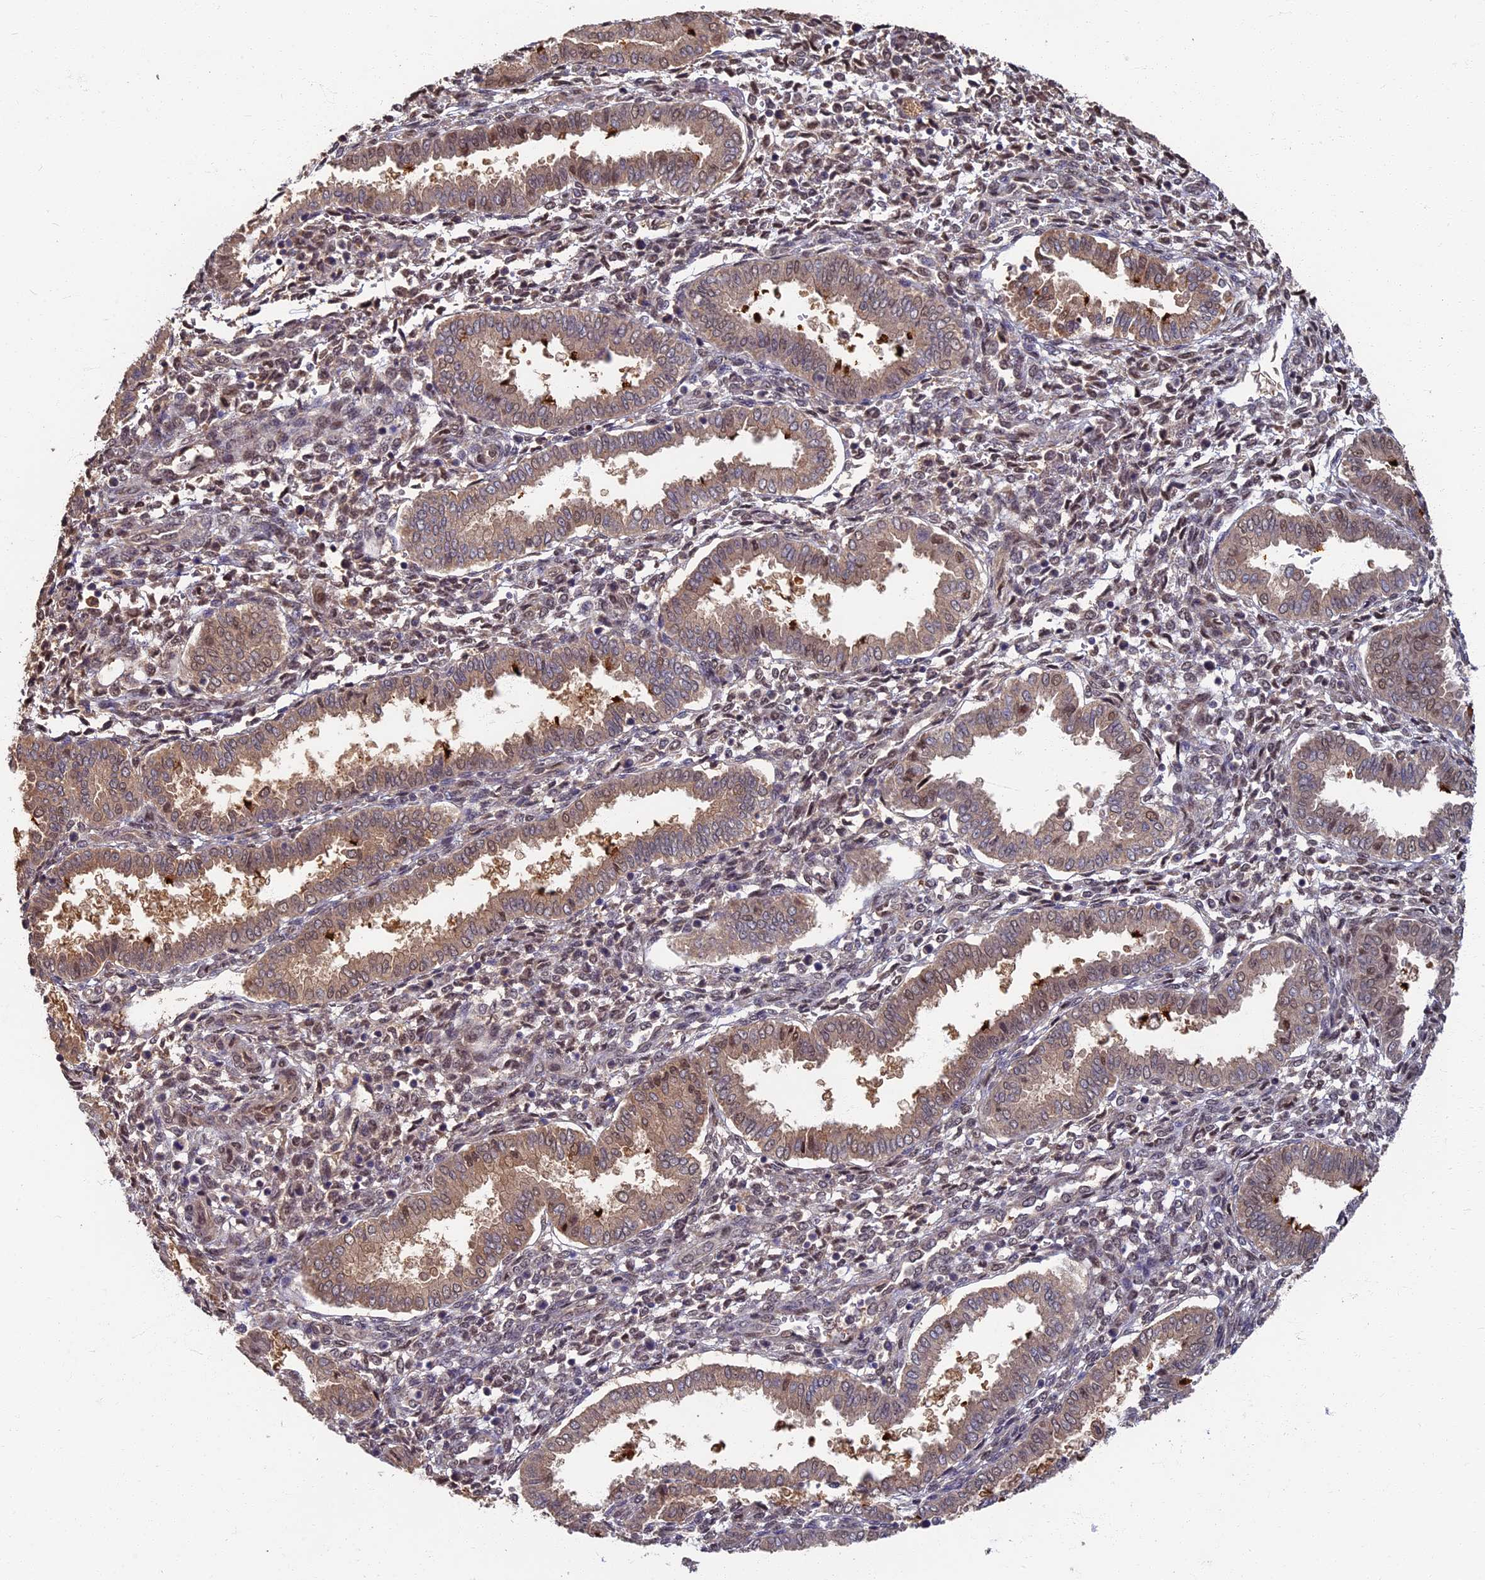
{"staining": {"intensity": "moderate", "quantity": "<25%", "location": "nuclear"}, "tissue": "endometrium", "cell_type": "Cells in endometrial stroma", "image_type": "normal", "snomed": [{"axis": "morphology", "description": "Normal tissue, NOS"}, {"axis": "topography", "description": "Endometrium"}], "caption": "Immunohistochemistry (IHC) of unremarkable human endometrium displays low levels of moderate nuclear positivity in about <25% of cells in endometrial stroma.", "gene": "RSPH3", "patient": {"sex": "female", "age": 24}}